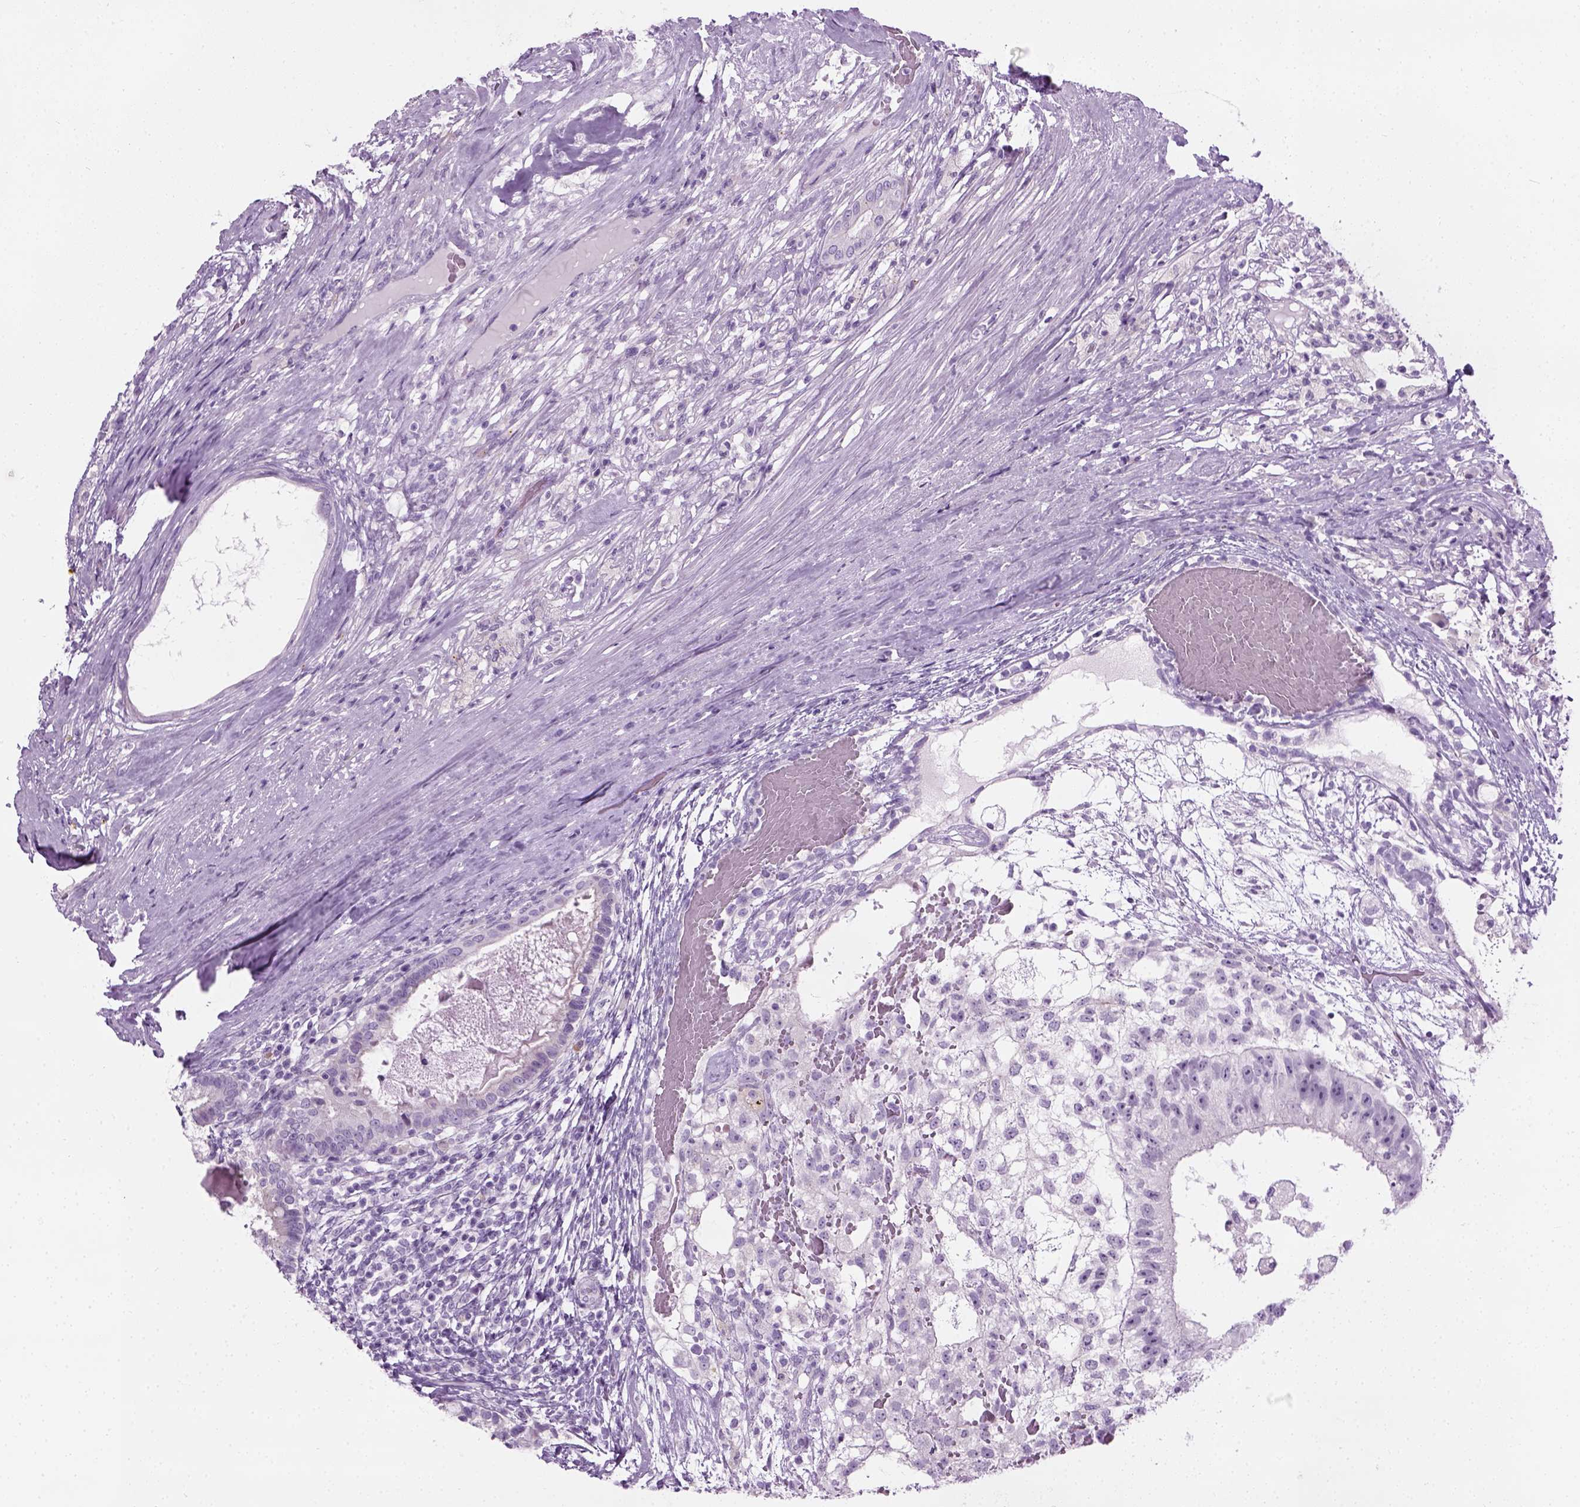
{"staining": {"intensity": "negative", "quantity": "none", "location": "none"}, "tissue": "testis cancer", "cell_type": "Tumor cells", "image_type": "cancer", "snomed": [{"axis": "morphology", "description": "Seminoma, NOS"}, {"axis": "morphology", "description": "Carcinoma, Embryonal, NOS"}, {"axis": "topography", "description": "Testis"}], "caption": "Photomicrograph shows no protein expression in tumor cells of testis cancer (embryonal carcinoma) tissue.", "gene": "CIBAR2", "patient": {"sex": "male", "age": 41}}